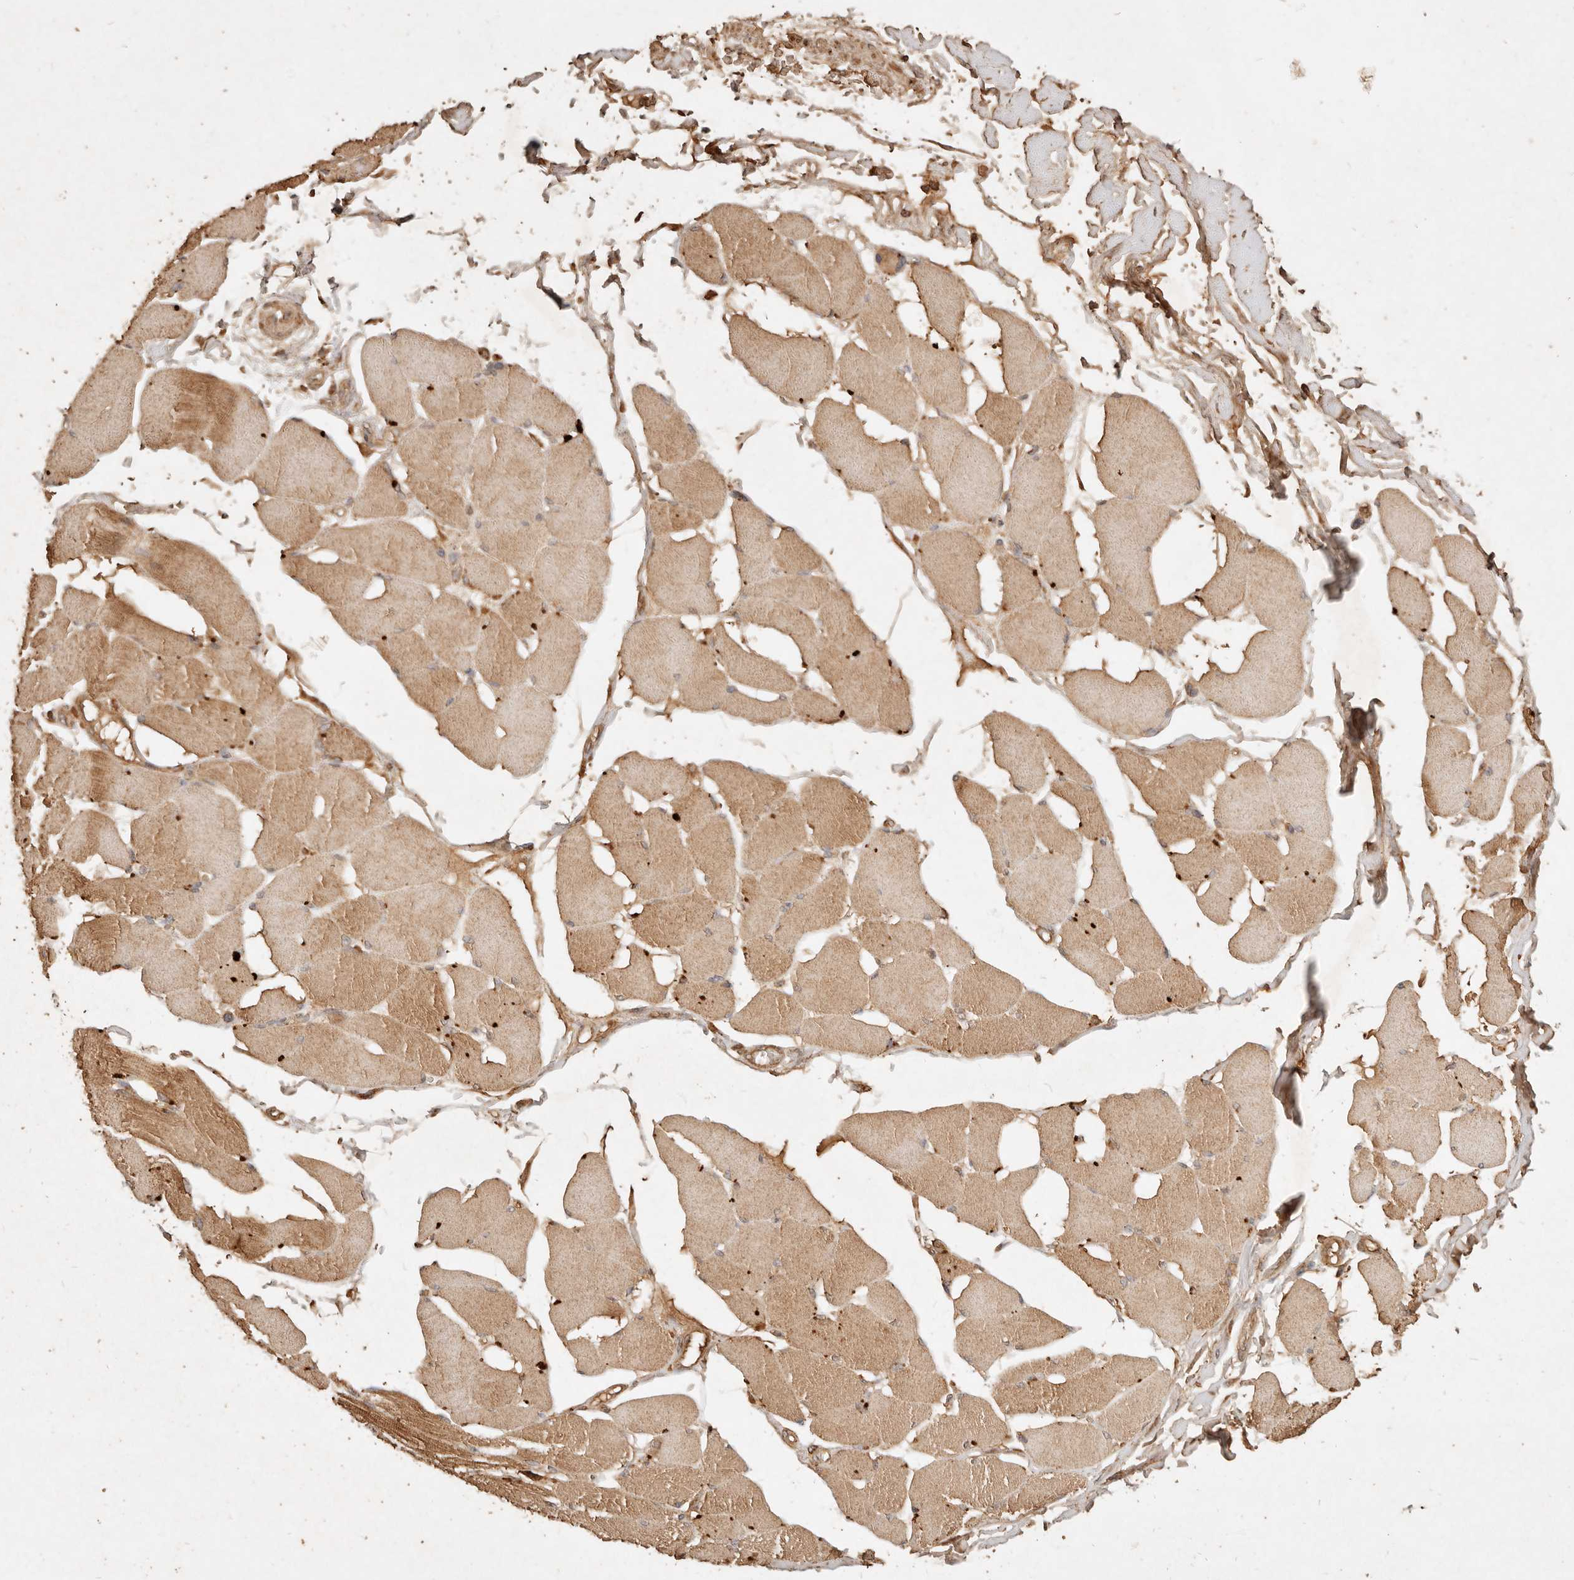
{"staining": {"intensity": "moderate", "quantity": ">75%", "location": "cytoplasmic/membranous"}, "tissue": "skeletal muscle", "cell_type": "Myocytes", "image_type": "normal", "snomed": [{"axis": "morphology", "description": "Normal tissue, NOS"}, {"axis": "topography", "description": "Skin"}, {"axis": "topography", "description": "Skeletal muscle"}], "caption": "Immunohistochemical staining of normal skeletal muscle shows moderate cytoplasmic/membranous protein expression in approximately >75% of myocytes.", "gene": "FAM180B", "patient": {"sex": "male", "age": 83}}